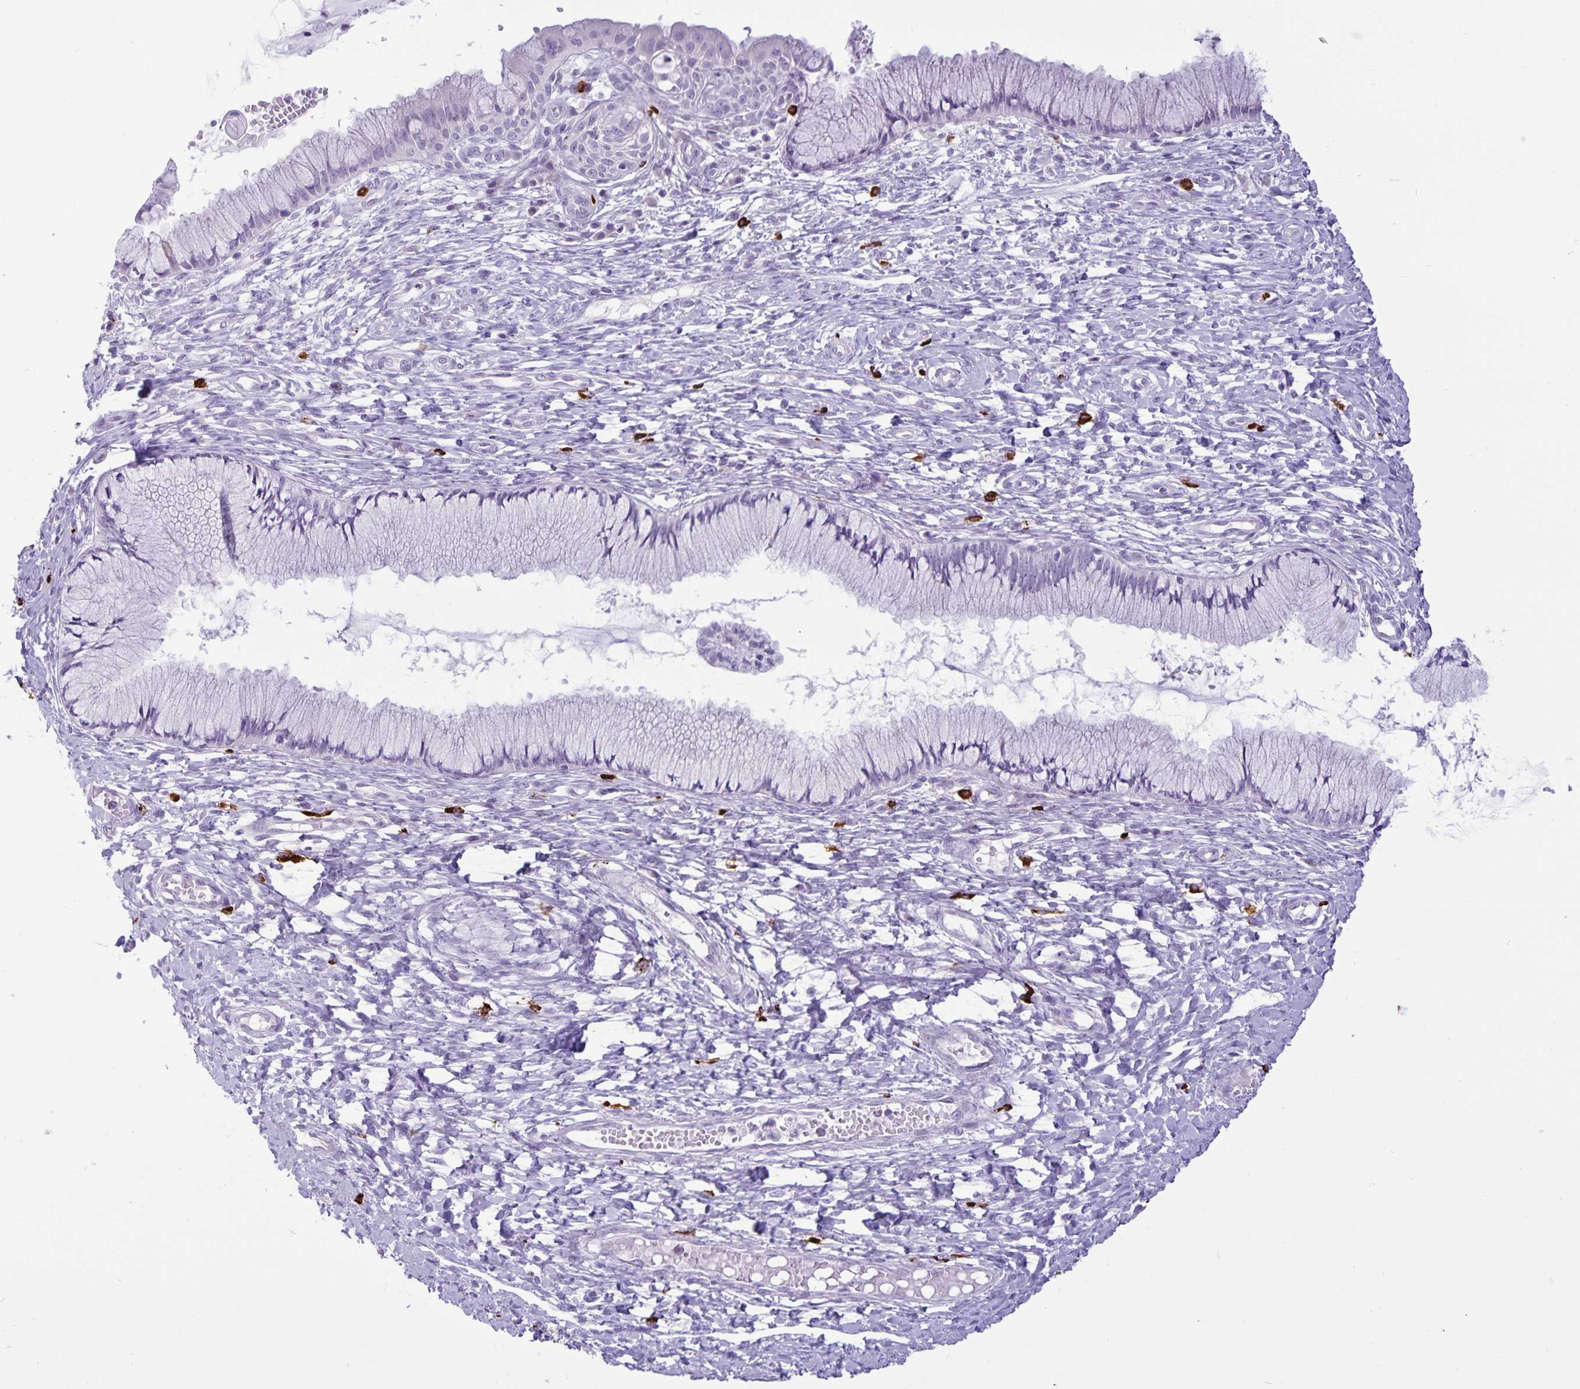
{"staining": {"intensity": "negative", "quantity": "none", "location": "none"}, "tissue": "cervix", "cell_type": "Glandular cells", "image_type": "normal", "snomed": [{"axis": "morphology", "description": "Normal tissue, NOS"}, {"axis": "topography", "description": "Cervix"}], "caption": "Glandular cells are negative for protein expression in benign human cervix.", "gene": "IBTK", "patient": {"sex": "female", "age": 37}}